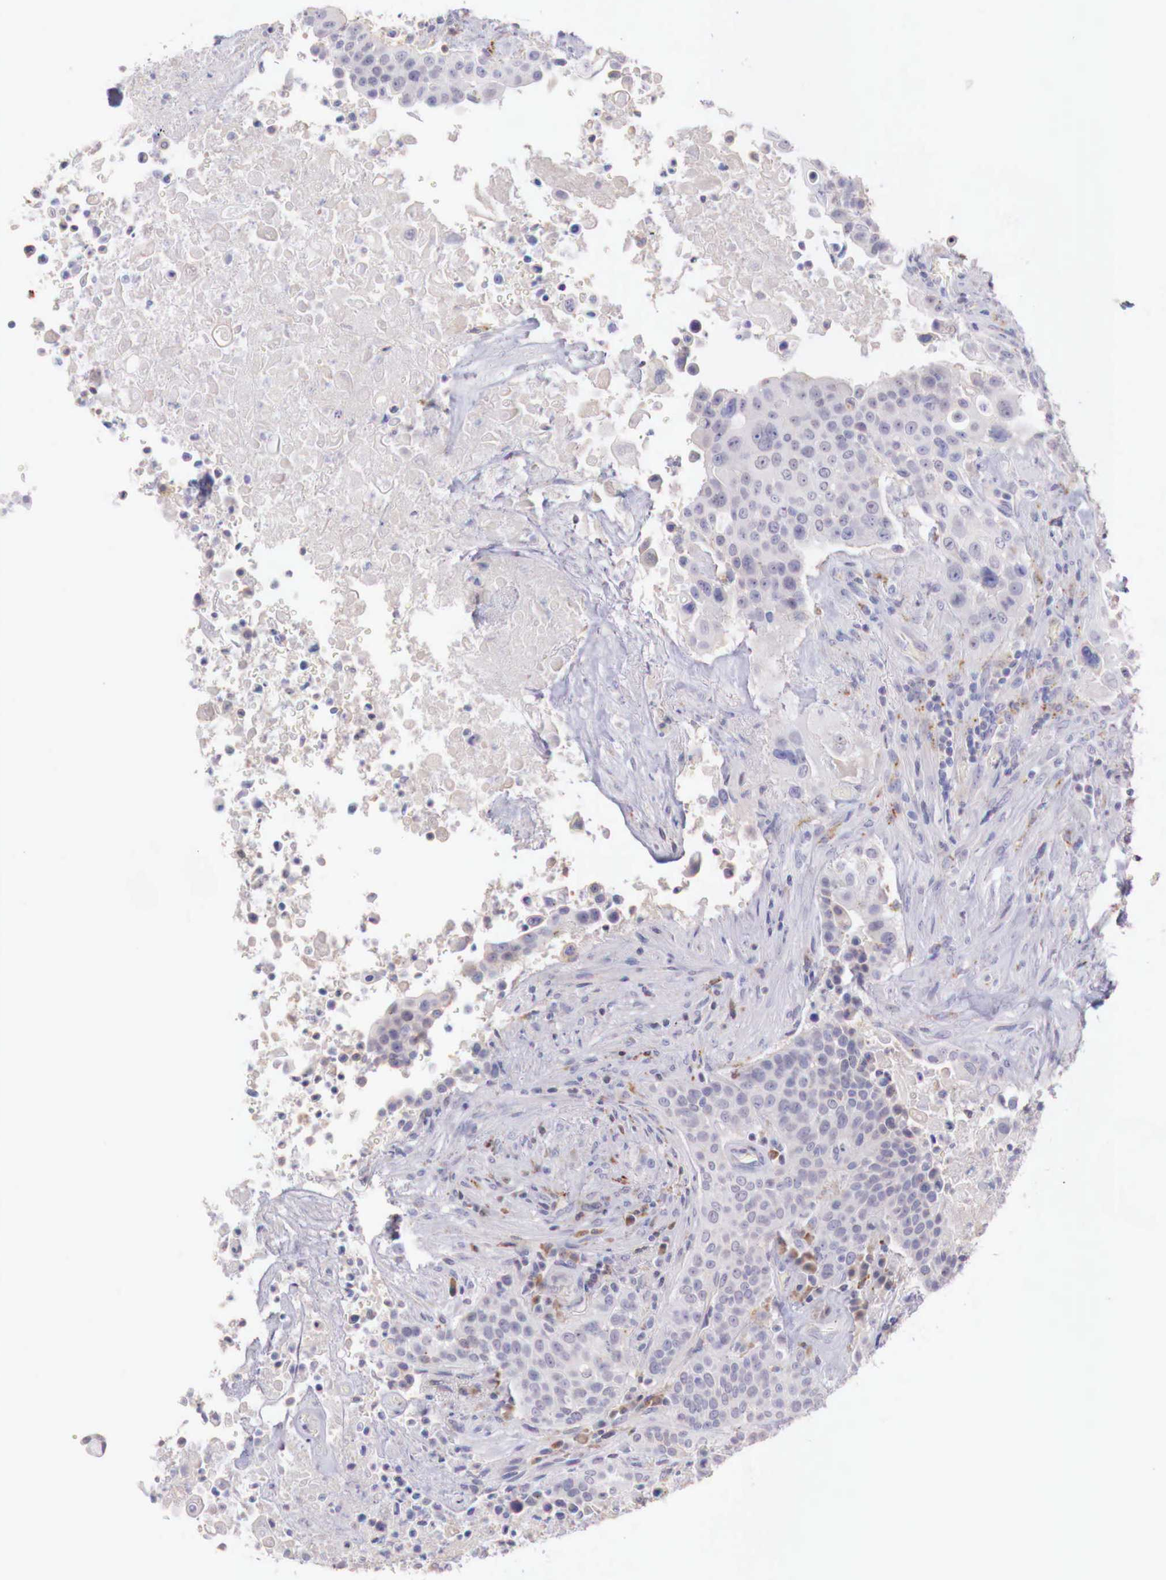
{"staining": {"intensity": "weak", "quantity": "<25%", "location": "cytoplasmic/membranous"}, "tissue": "urothelial cancer", "cell_type": "Tumor cells", "image_type": "cancer", "snomed": [{"axis": "morphology", "description": "Urothelial carcinoma, High grade"}, {"axis": "topography", "description": "Urinary bladder"}], "caption": "This photomicrograph is of urothelial carcinoma (high-grade) stained with immunohistochemistry (IHC) to label a protein in brown with the nuclei are counter-stained blue. There is no positivity in tumor cells. (Immunohistochemistry (ihc), brightfield microscopy, high magnification).", "gene": "XPNPEP2", "patient": {"sex": "male", "age": 74}}